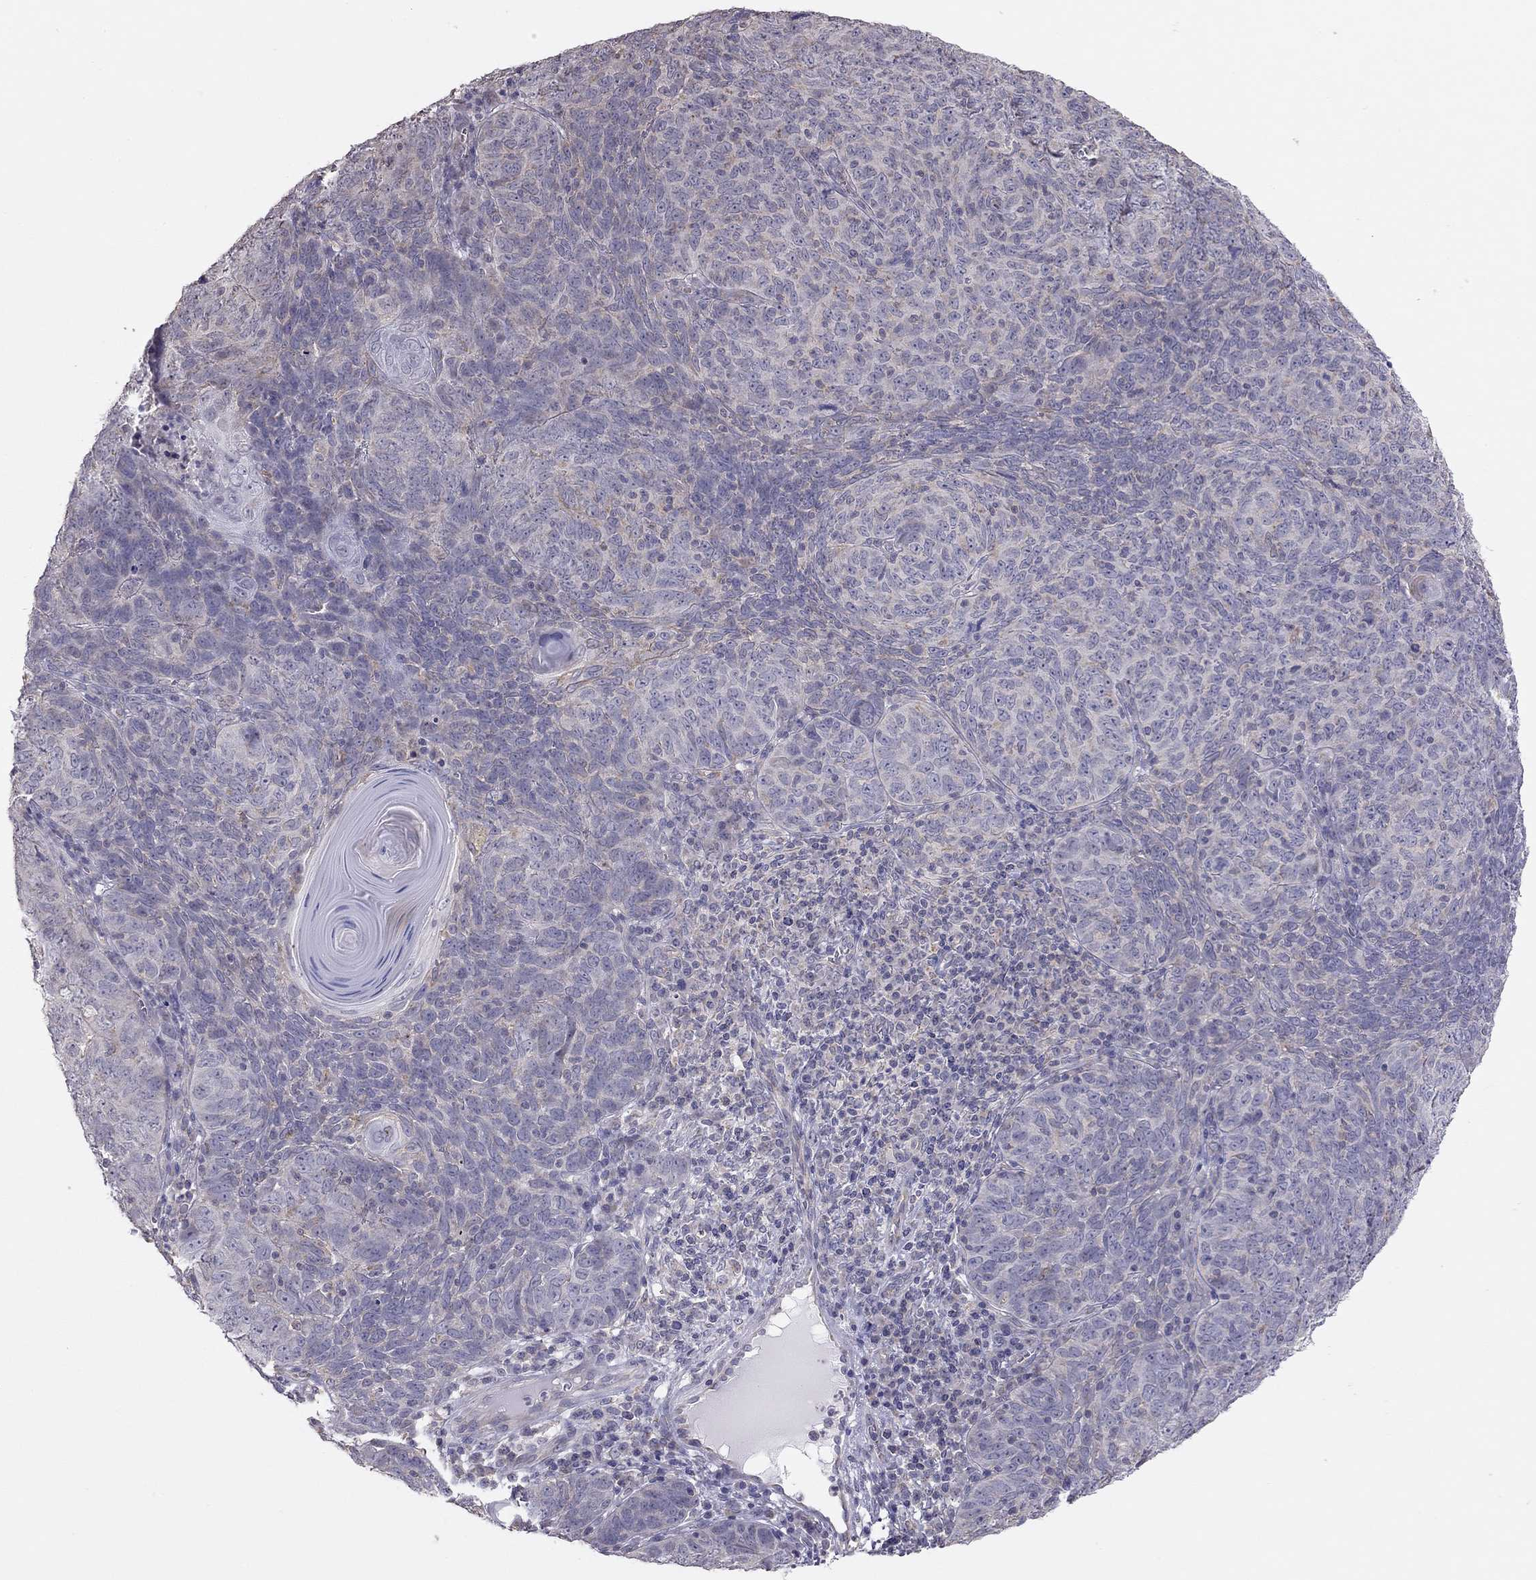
{"staining": {"intensity": "negative", "quantity": "none", "location": "none"}, "tissue": "skin cancer", "cell_type": "Tumor cells", "image_type": "cancer", "snomed": [{"axis": "morphology", "description": "Squamous cell carcinoma, NOS"}, {"axis": "topography", "description": "Skin"}, {"axis": "topography", "description": "Anal"}], "caption": "Image shows no significant protein staining in tumor cells of squamous cell carcinoma (skin). The staining was performed using DAB to visualize the protein expression in brown, while the nuclei were stained in blue with hematoxylin (Magnification: 20x).", "gene": "LRIT3", "patient": {"sex": "female", "age": 51}}